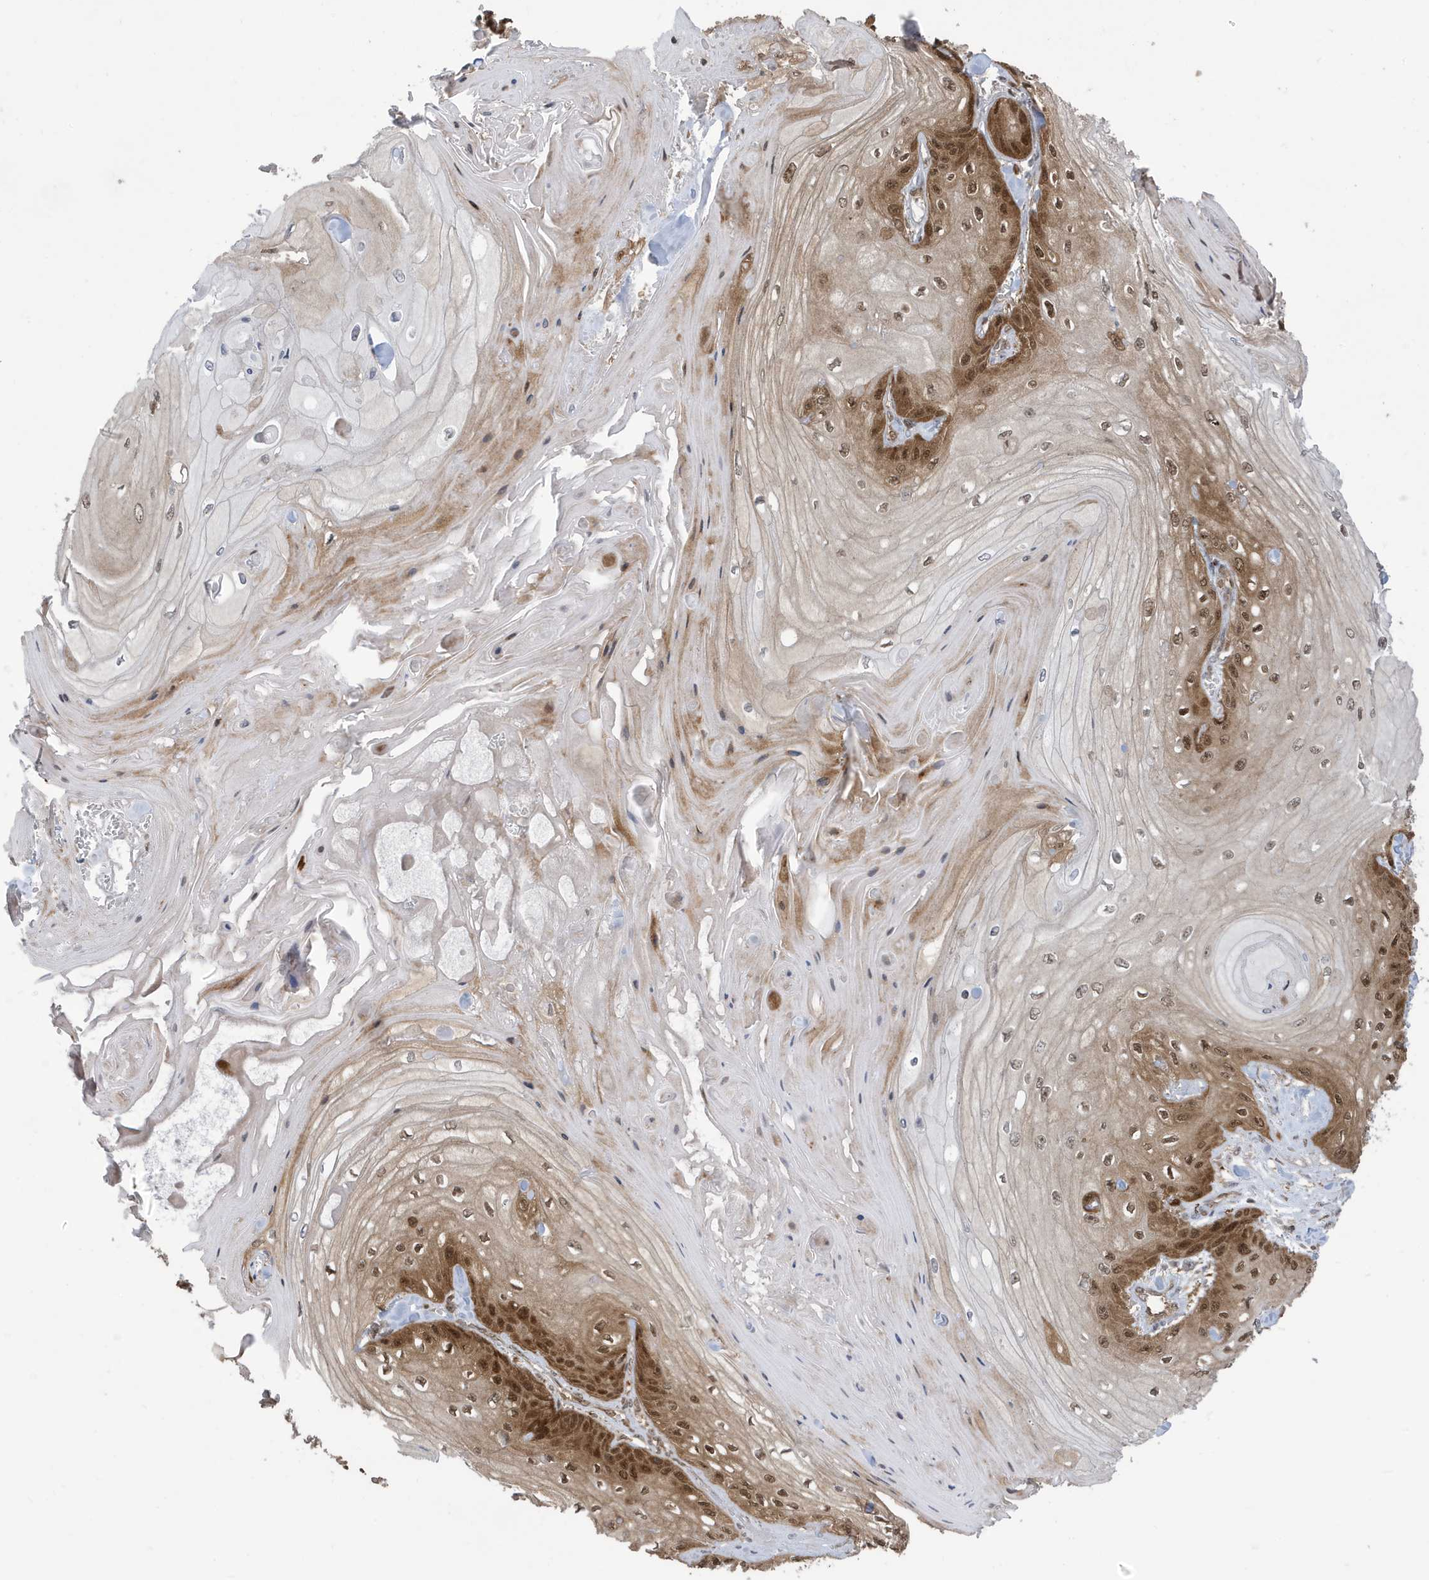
{"staining": {"intensity": "moderate", "quantity": ">75%", "location": "cytoplasmic/membranous,nuclear"}, "tissue": "skin cancer", "cell_type": "Tumor cells", "image_type": "cancer", "snomed": [{"axis": "morphology", "description": "Squamous cell carcinoma, NOS"}, {"axis": "topography", "description": "Skin"}], "caption": "An immunohistochemistry histopathology image of tumor tissue is shown. Protein staining in brown highlights moderate cytoplasmic/membranous and nuclear positivity in skin squamous cell carcinoma within tumor cells.", "gene": "UBQLN1", "patient": {"sex": "male", "age": 74}}